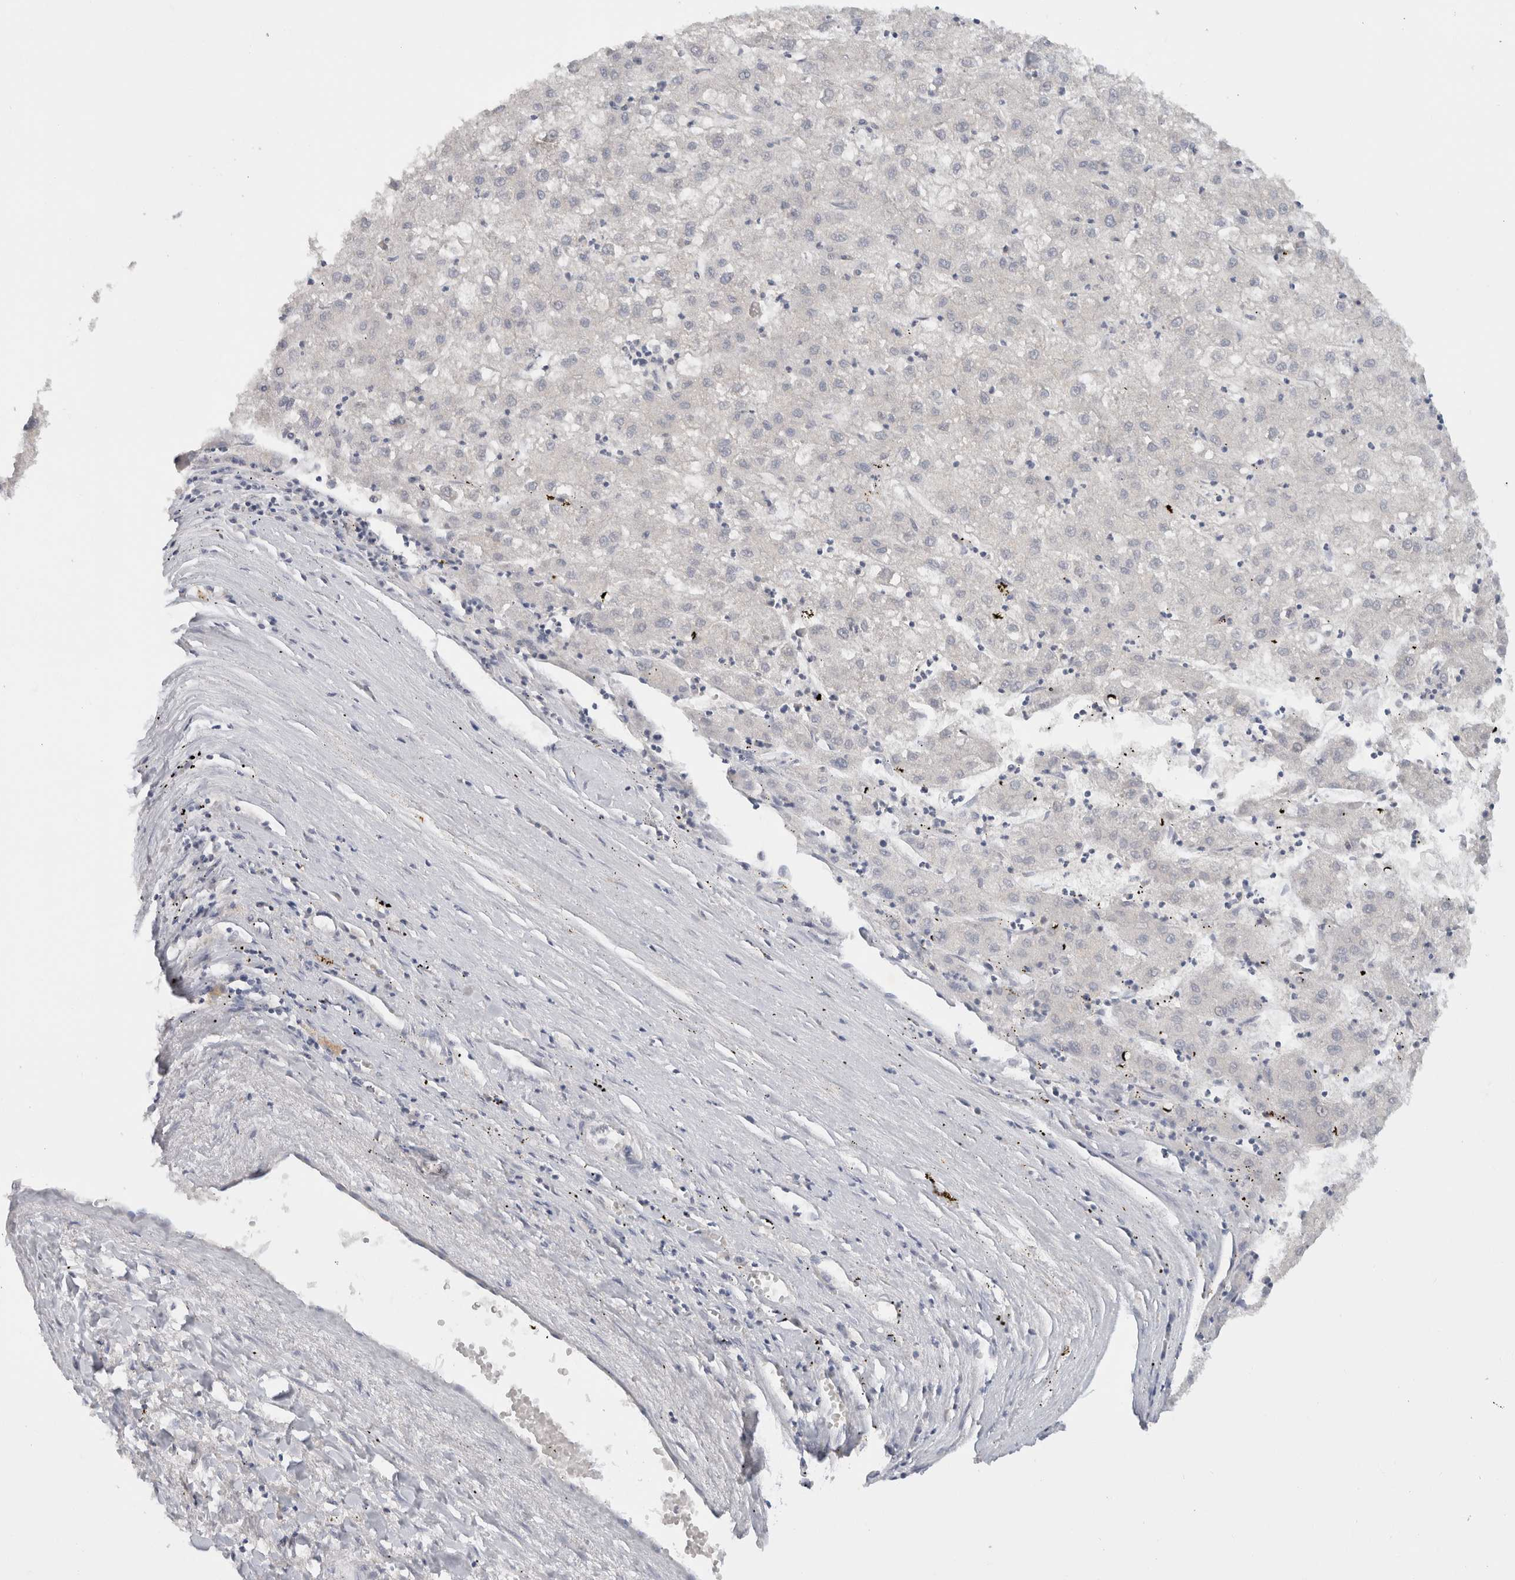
{"staining": {"intensity": "negative", "quantity": "none", "location": "none"}, "tissue": "liver cancer", "cell_type": "Tumor cells", "image_type": "cancer", "snomed": [{"axis": "morphology", "description": "Carcinoma, Hepatocellular, NOS"}, {"axis": "topography", "description": "Liver"}], "caption": "Immunohistochemistry (IHC) of liver hepatocellular carcinoma shows no positivity in tumor cells.", "gene": "CHRM4", "patient": {"sex": "male", "age": 72}}